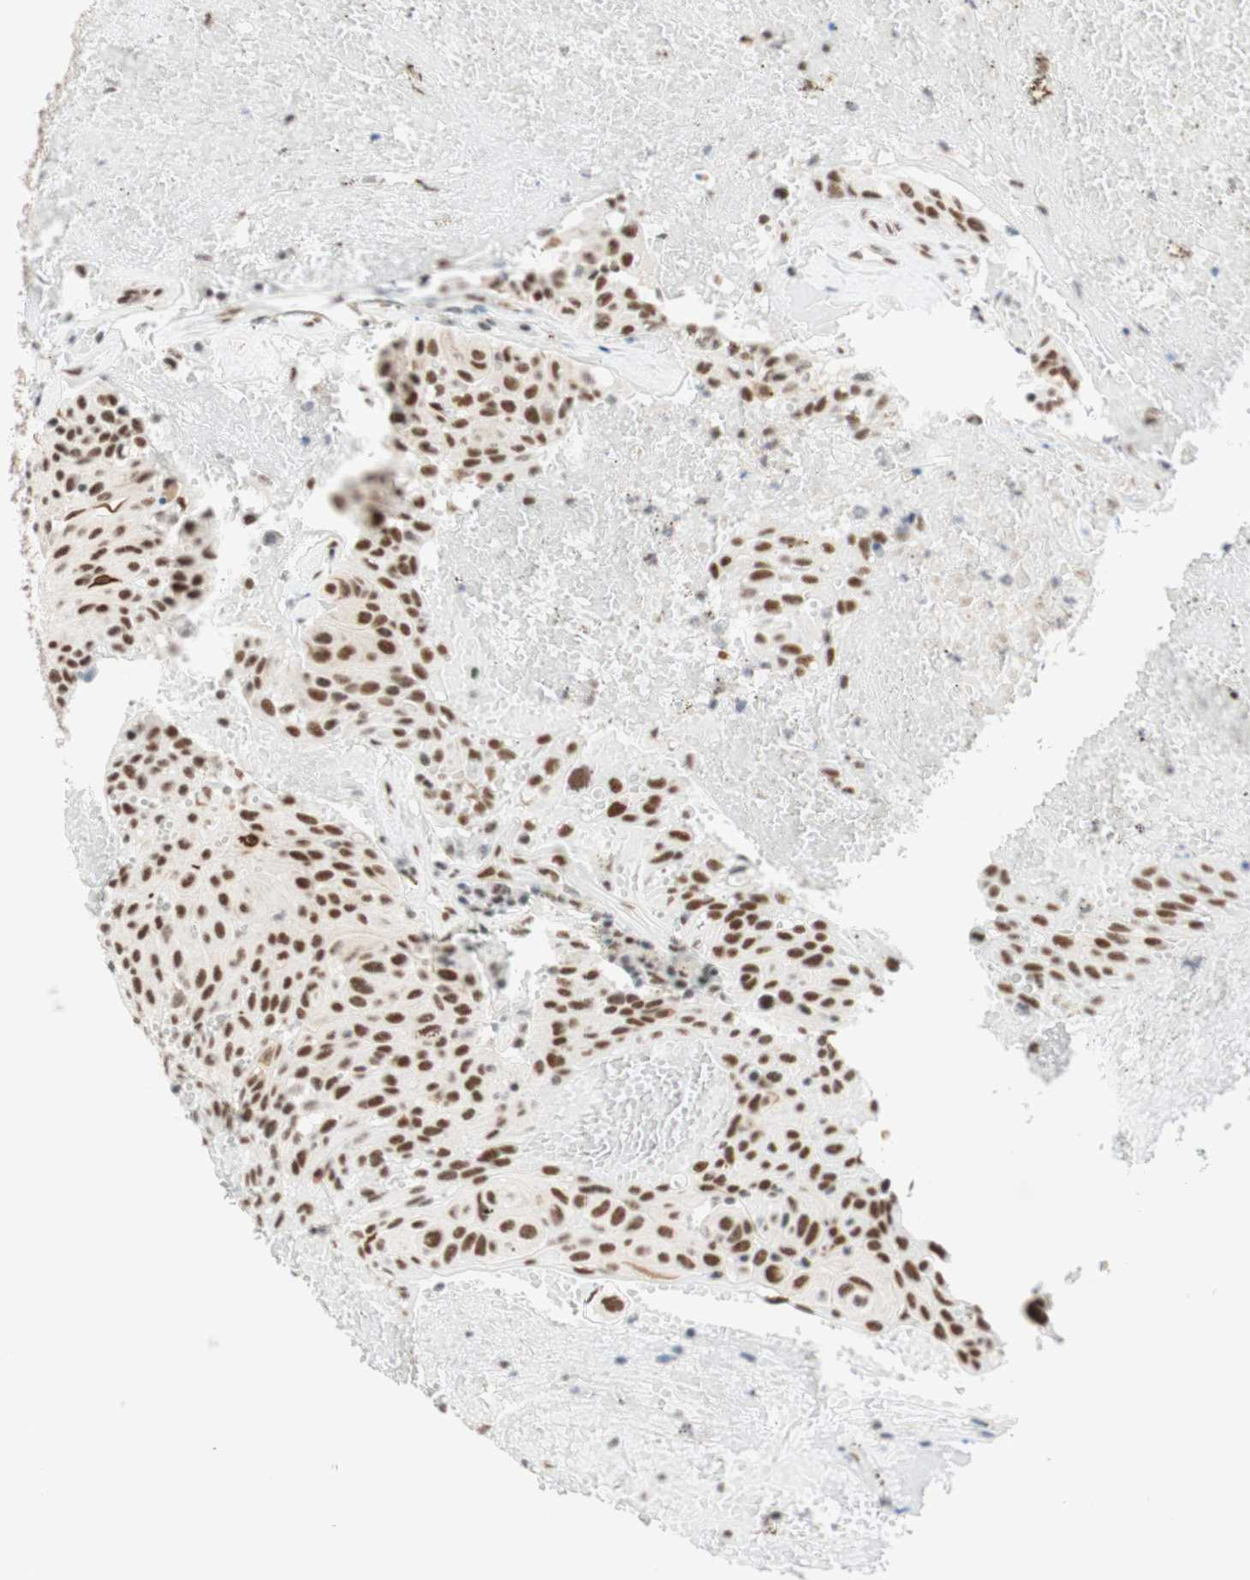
{"staining": {"intensity": "strong", "quantity": ">75%", "location": "nuclear"}, "tissue": "urothelial cancer", "cell_type": "Tumor cells", "image_type": "cancer", "snomed": [{"axis": "morphology", "description": "Urothelial carcinoma, High grade"}, {"axis": "topography", "description": "Urinary bladder"}], "caption": "Protein staining reveals strong nuclear positivity in approximately >75% of tumor cells in urothelial cancer.", "gene": "PRPF19", "patient": {"sex": "male", "age": 66}}